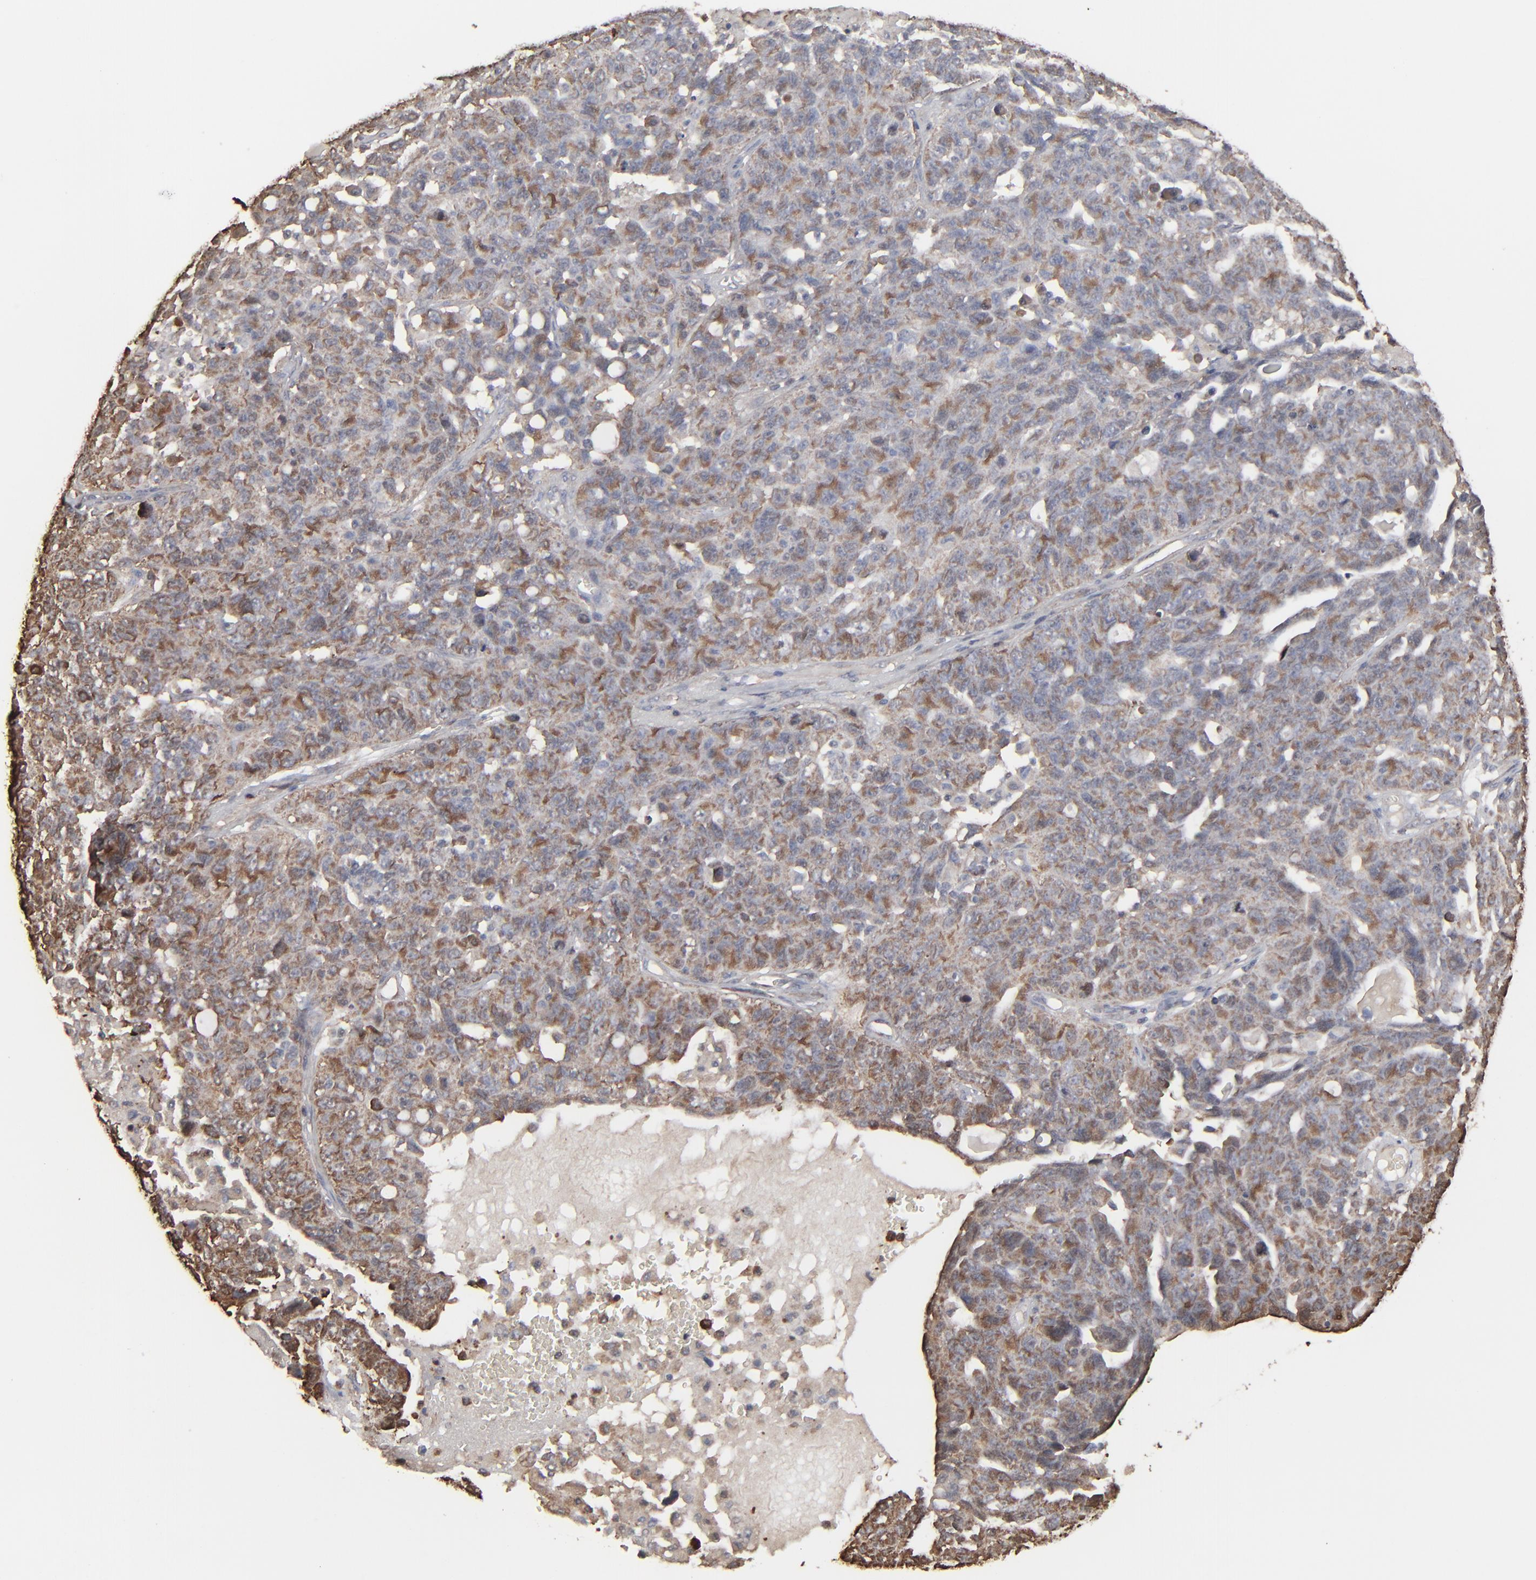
{"staining": {"intensity": "weak", "quantity": ">75%", "location": "cytoplasmic/membranous"}, "tissue": "ovarian cancer", "cell_type": "Tumor cells", "image_type": "cancer", "snomed": [{"axis": "morphology", "description": "Cystadenocarcinoma, serous, NOS"}, {"axis": "topography", "description": "Ovary"}], "caption": "An image of ovarian serous cystadenocarcinoma stained for a protein exhibits weak cytoplasmic/membranous brown staining in tumor cells.", "gene": "NME1-NME2", "patient": {"sex": "female", "age": 71}}